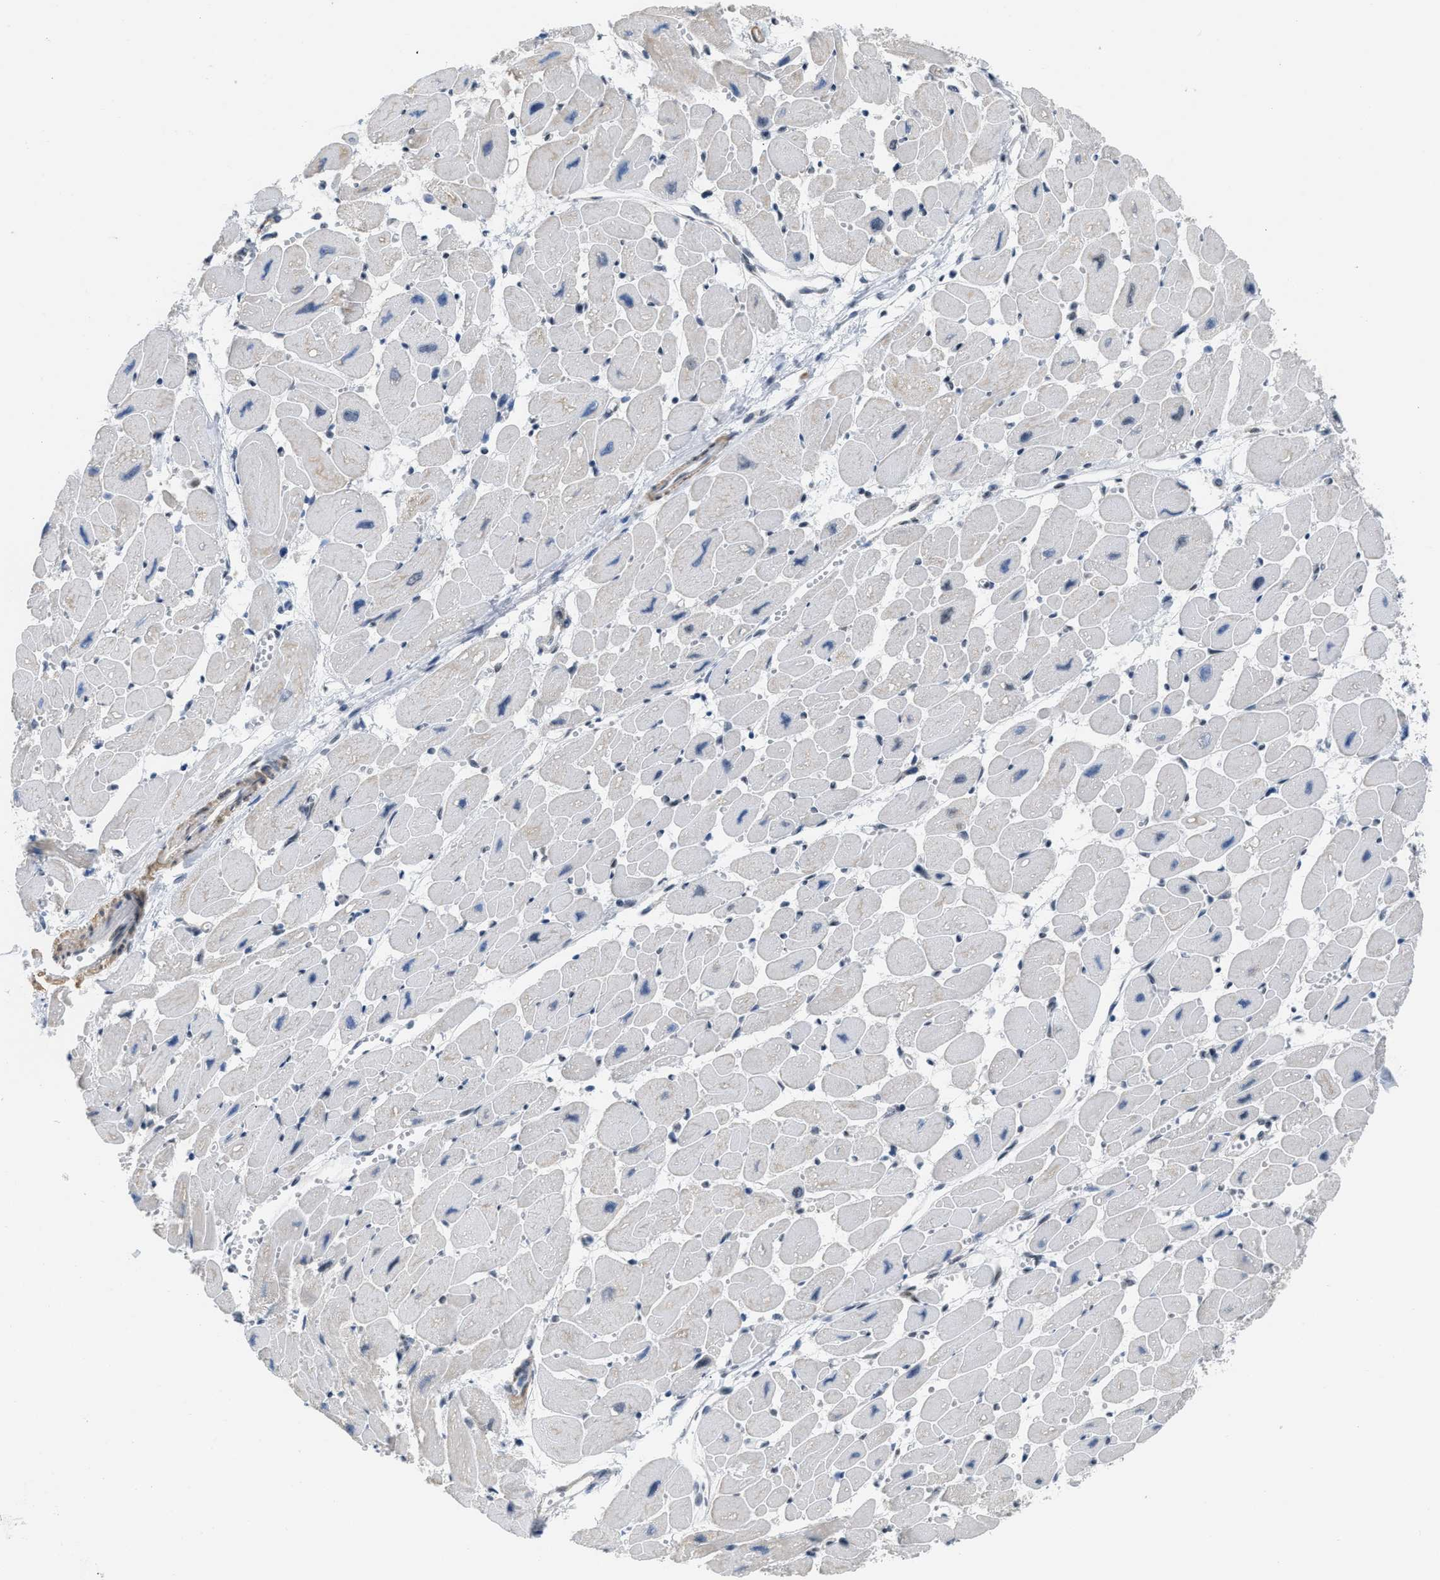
{"staining": {"intensity": "negative", "quantity": "none", "location": "none"}, "tissue": "heart muscle", "cell_type": "Cardiomyocytes", "image_type": "normal", "snomed": [{"axis": "morphology", "description": "Normal tissue, NOS"}, {"axis": "topography", "description": "Heart"}], "caption": "A micrograph of heart muscle stained for a protein shows no brown staining in cardiomyocytes.", "gene": "SCAF4", "patient": {"sex": "female", "age": 54}}